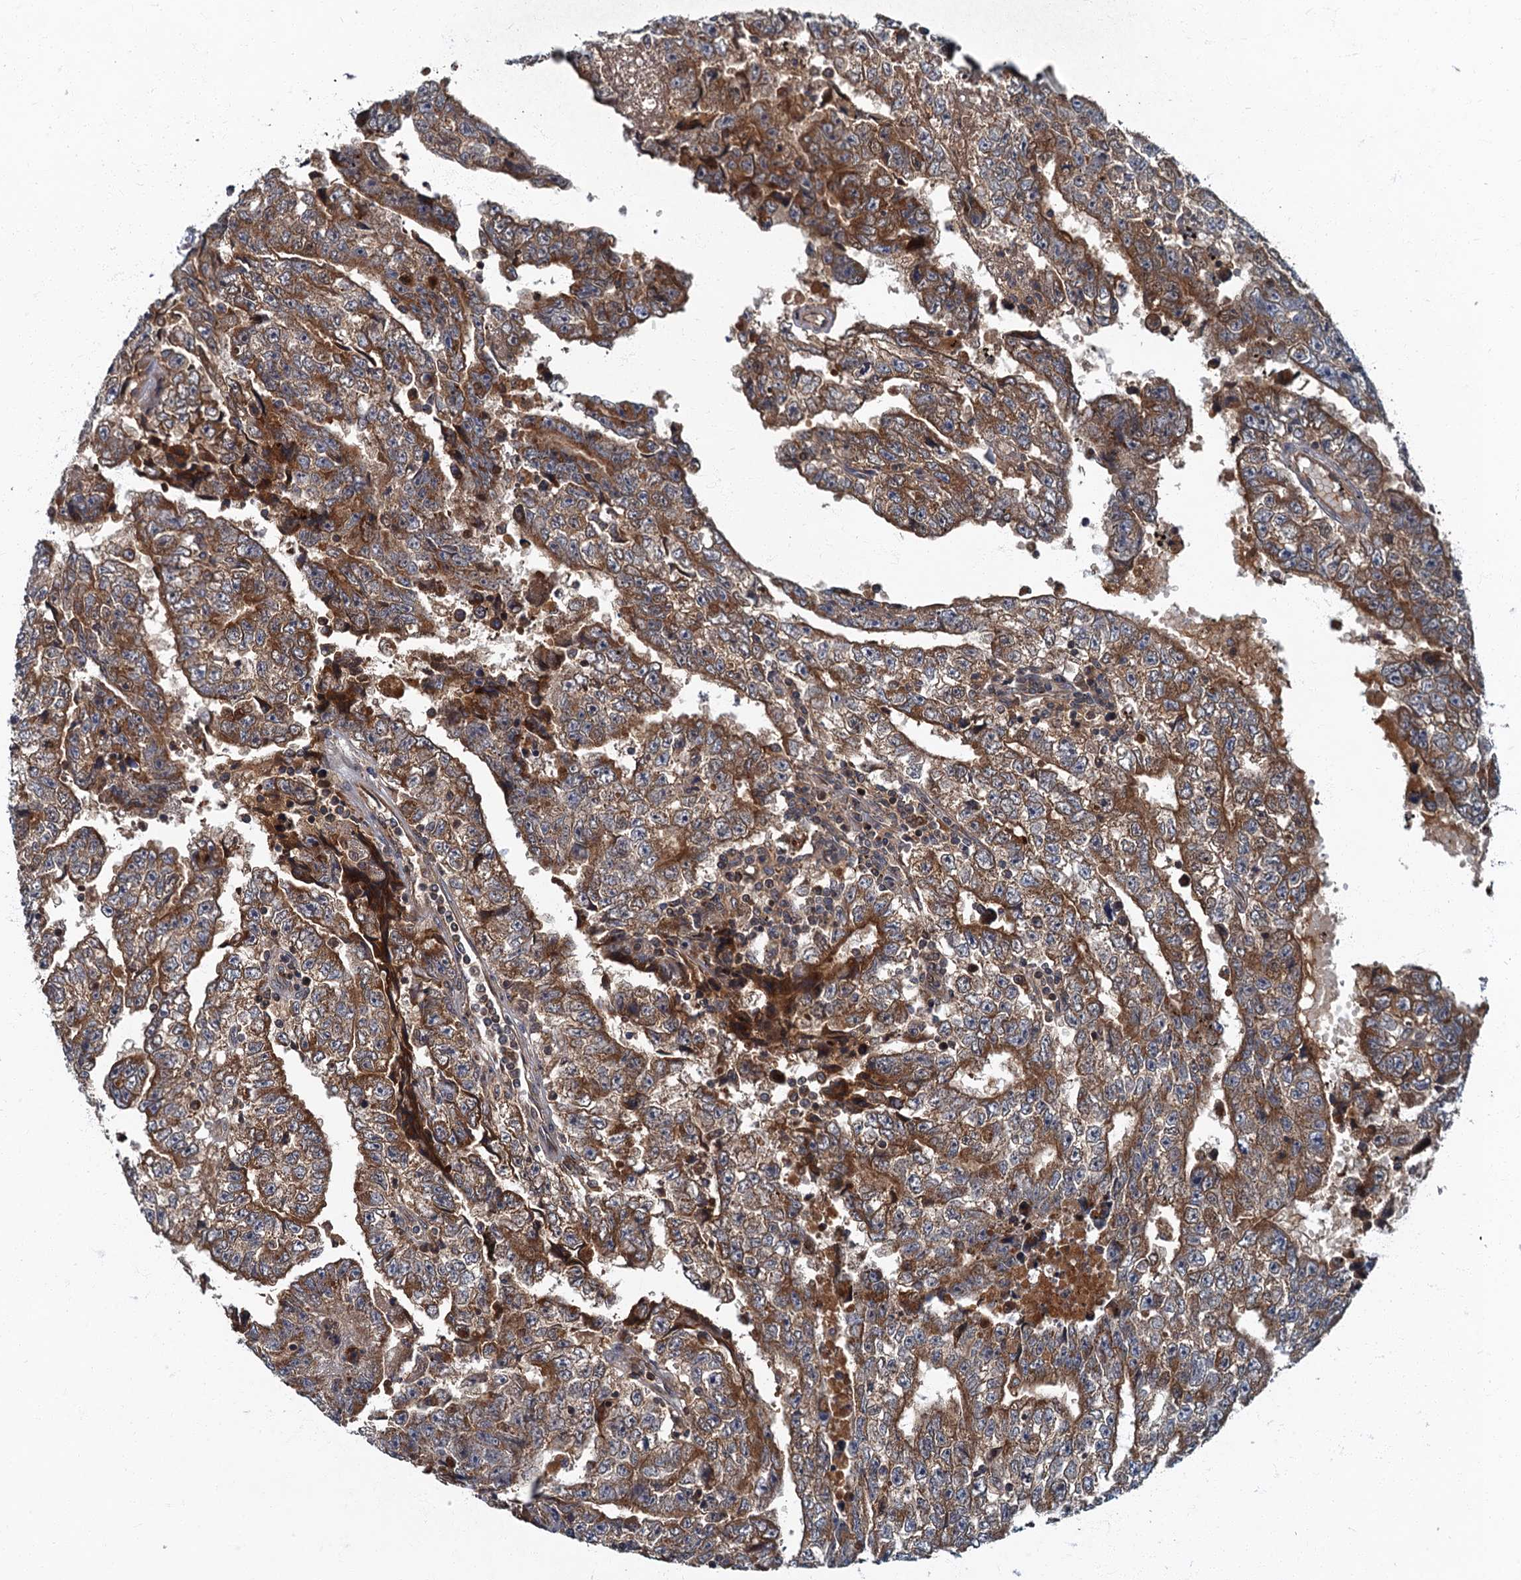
{"staining": {"intensity": "moderate", "quantity": ">75%", "location": "cytoplasmic/membranous"}, "tissue": "testis cancer", "cell_type": "Tumor cells", "image_type": "cancer", "snomed": [{"axis": "morphology", "description": "Carcinoma, Embryonal, NOS"}, {"axis": "topography", "description": "Testis"}], "caption": "Immunohistochemistry (IHC) photomicrograph of testis cancer (embryonal carcinoma) stained for a protein (brown), which reveals medium levels of moderate cytoplasmic/membranous positivity in approximately >75% of tumor cells.", "gene": "SLC11A2", "patient": {"sex": "male", "age": 25}}